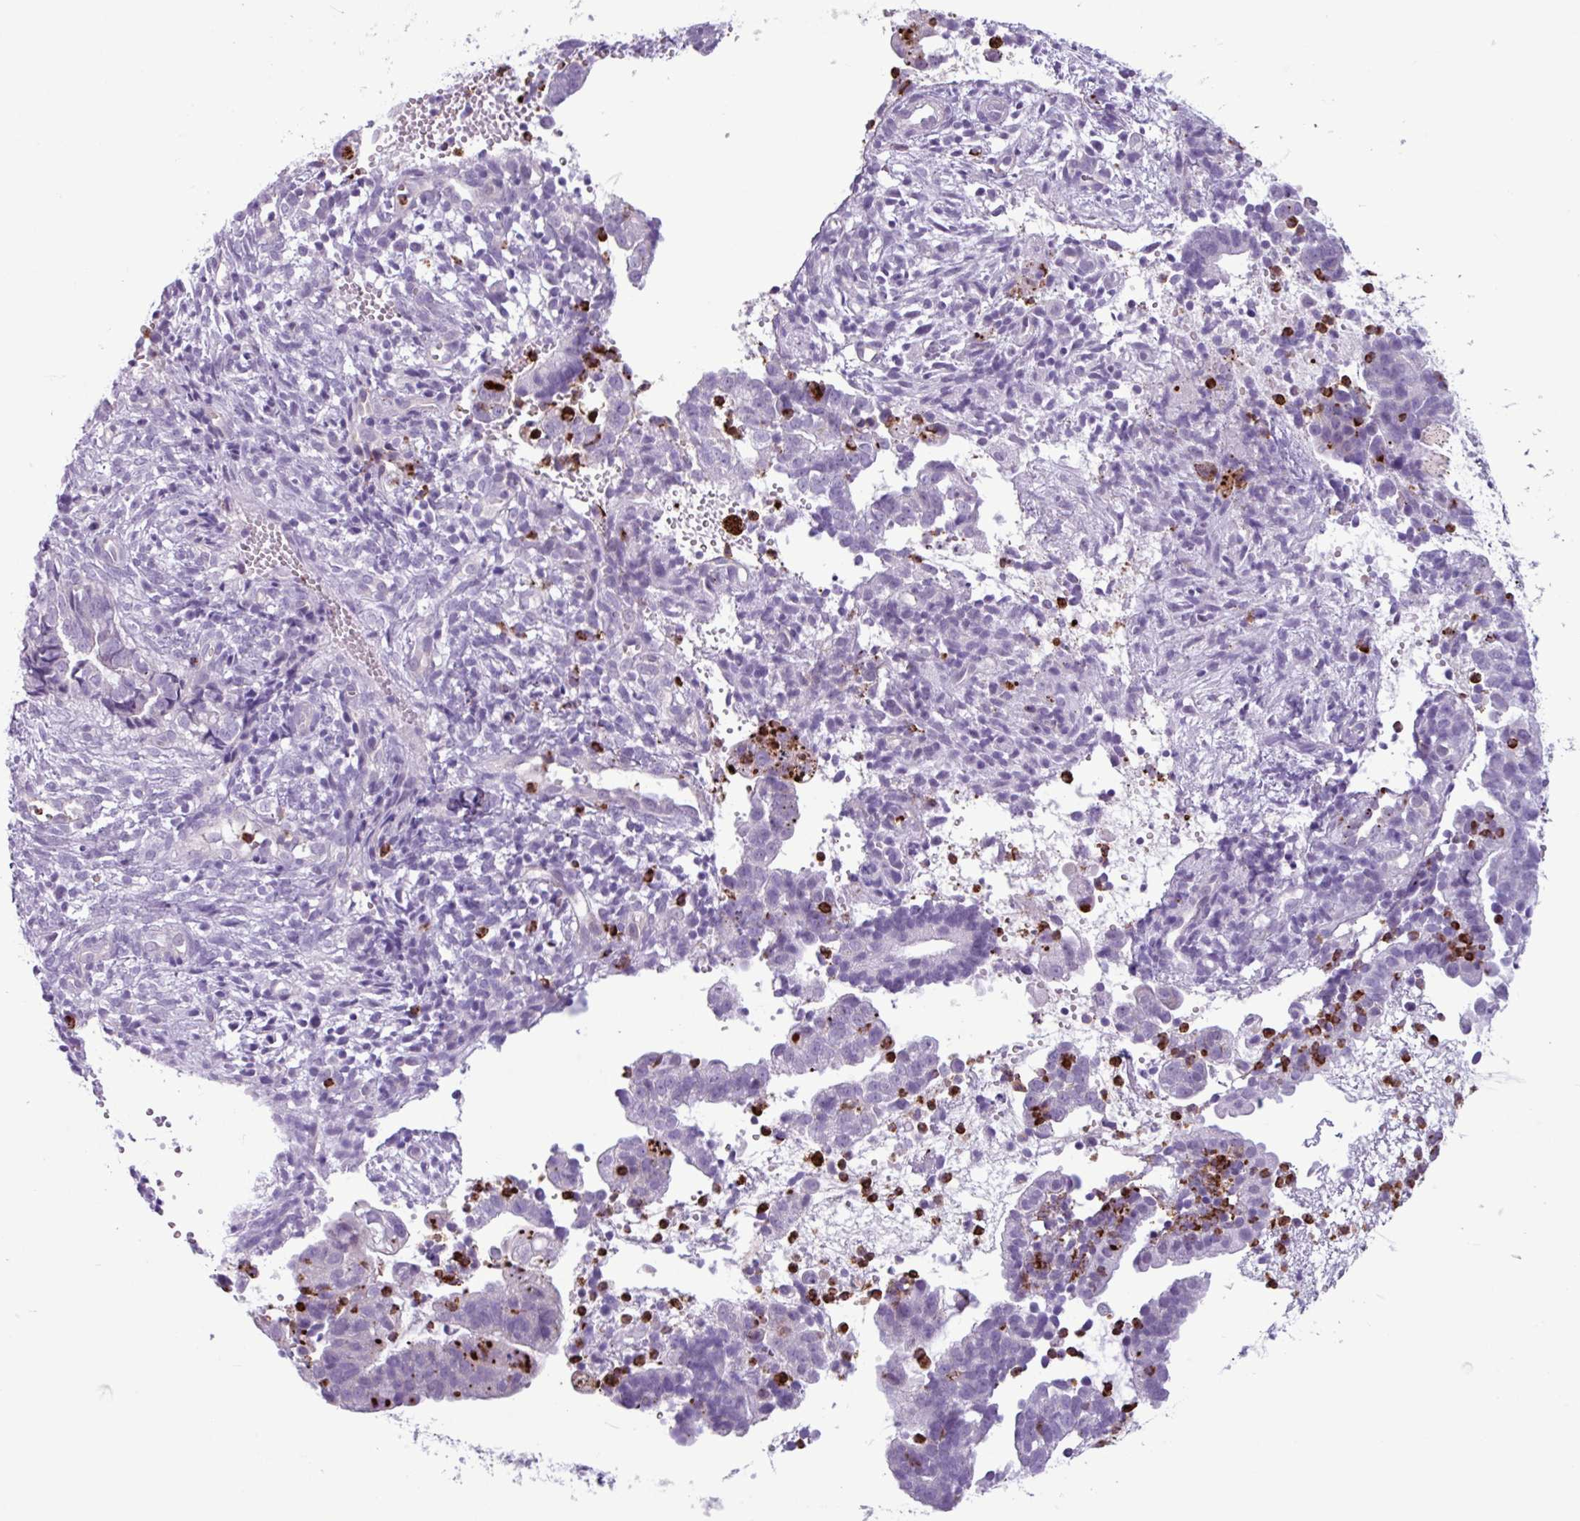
{"staining": {"intensity": "negative", "quantity": "none", "location": "none"}, "tissue": "endometrial cancer", "cell_type": "Tumor cells", "image_type": "cancer", "snomed": [{"axis": "morphology", "description": "Adenocarcinoma, NOS"}, {"axis": "topography", "description": "Endometrium"}], "caption": "Immunohistochemistry of endometrial adenocarcinoma shows no expression in tumor cells.", "gene": "TMEM178A", "patient": {"sex": "female", "age": 76}}